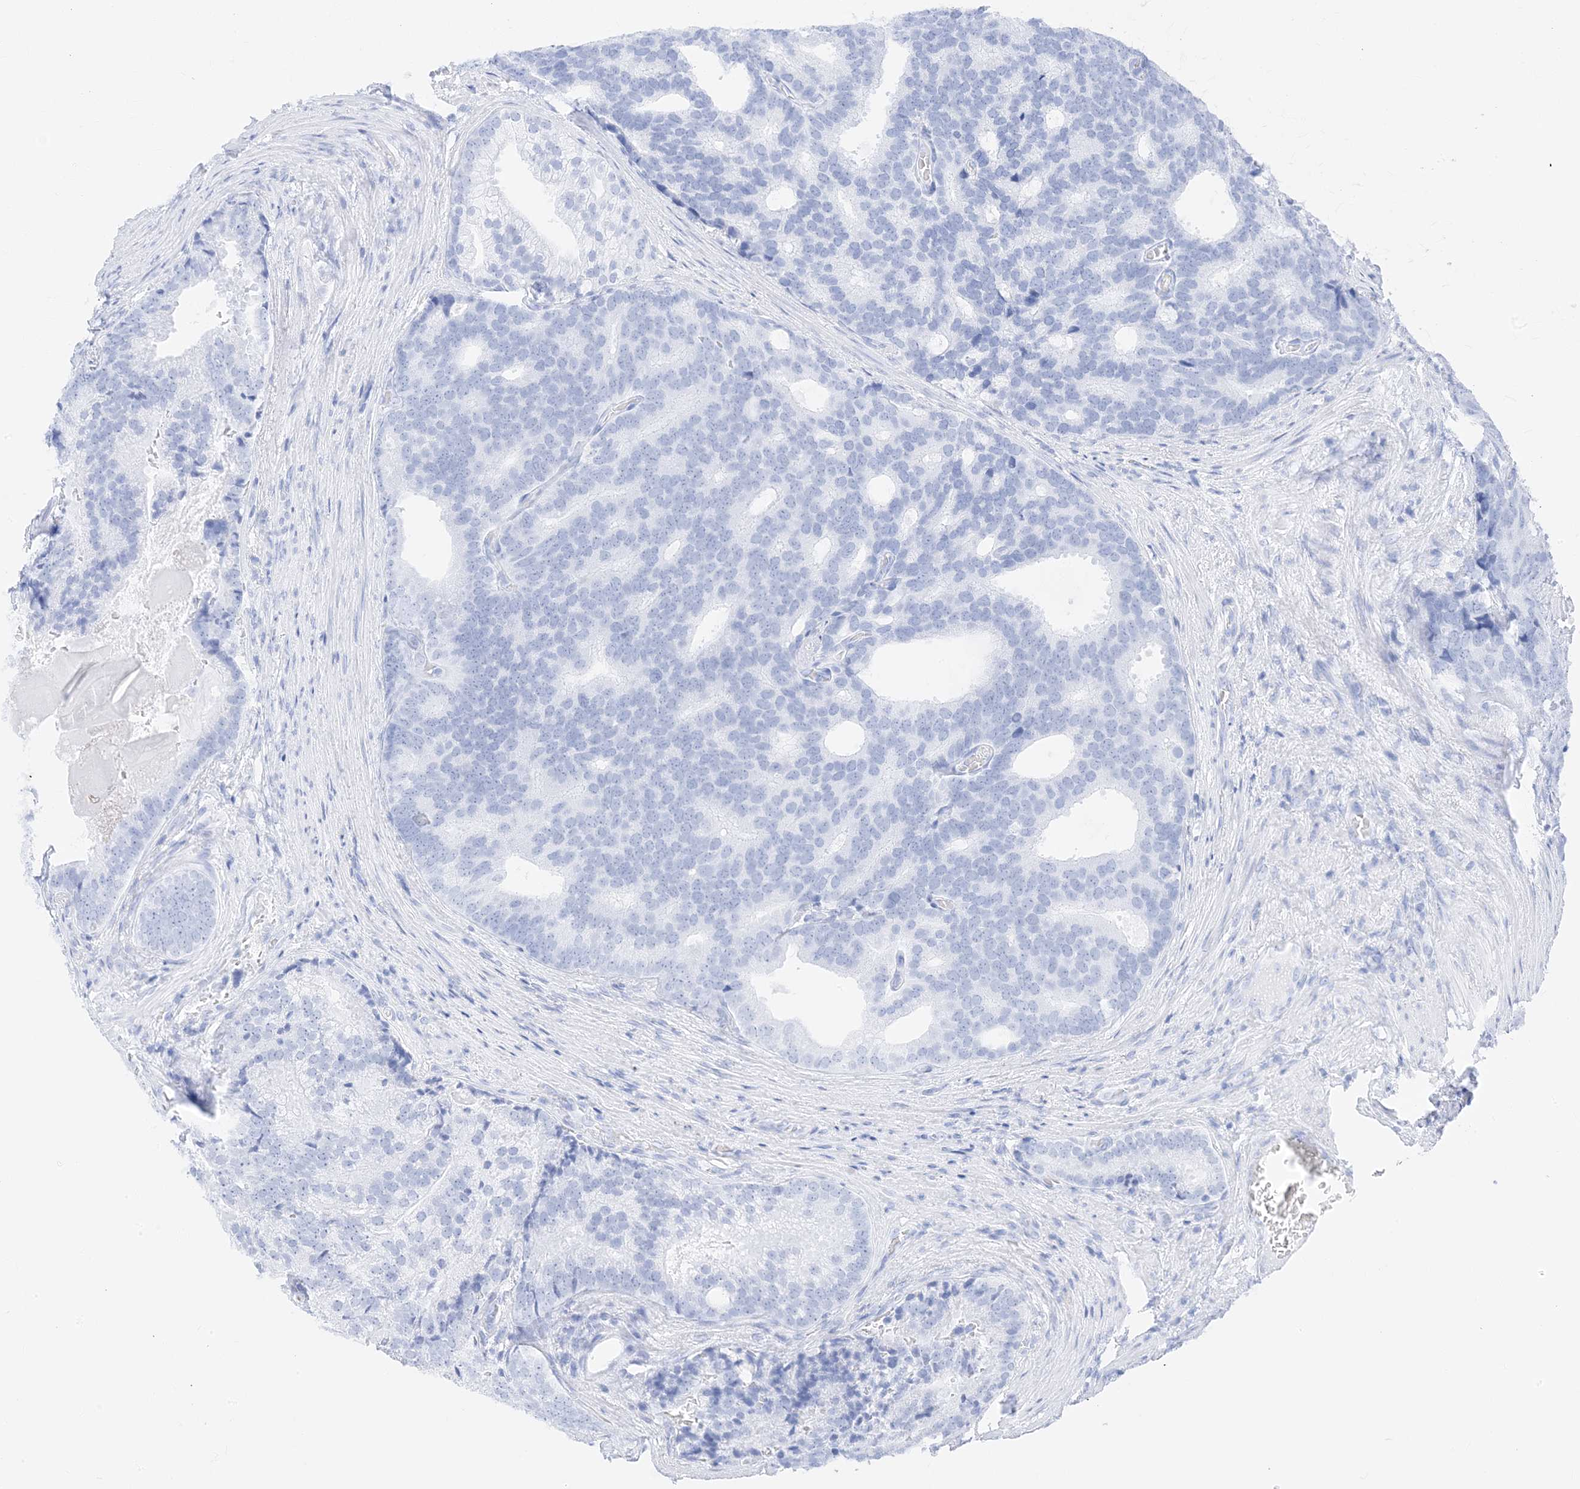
{"staining": {"intensity": "negative", "quantity": "none", "location": "none"}, "tissue": "prostate cancer", "cell_type": "Tumor cells", "image_type": "cancer", "snomed": [{"axis": "morphology", "description": "Adenocarcinoma, Low grade"}, {"axis": "topography", "description": "Prostate"}], "caption": "High magnification brightfield microscopy of prostate cancer (adenocarcinoma (low-grade)) stained with DAB (3,3'-diaminobenzidine) (brown) and counterstained with hematoxylin (blue): tumor cells show no significant staining.", "gene": "MUC17", "patient": {"sex": "male", "age": 71}}